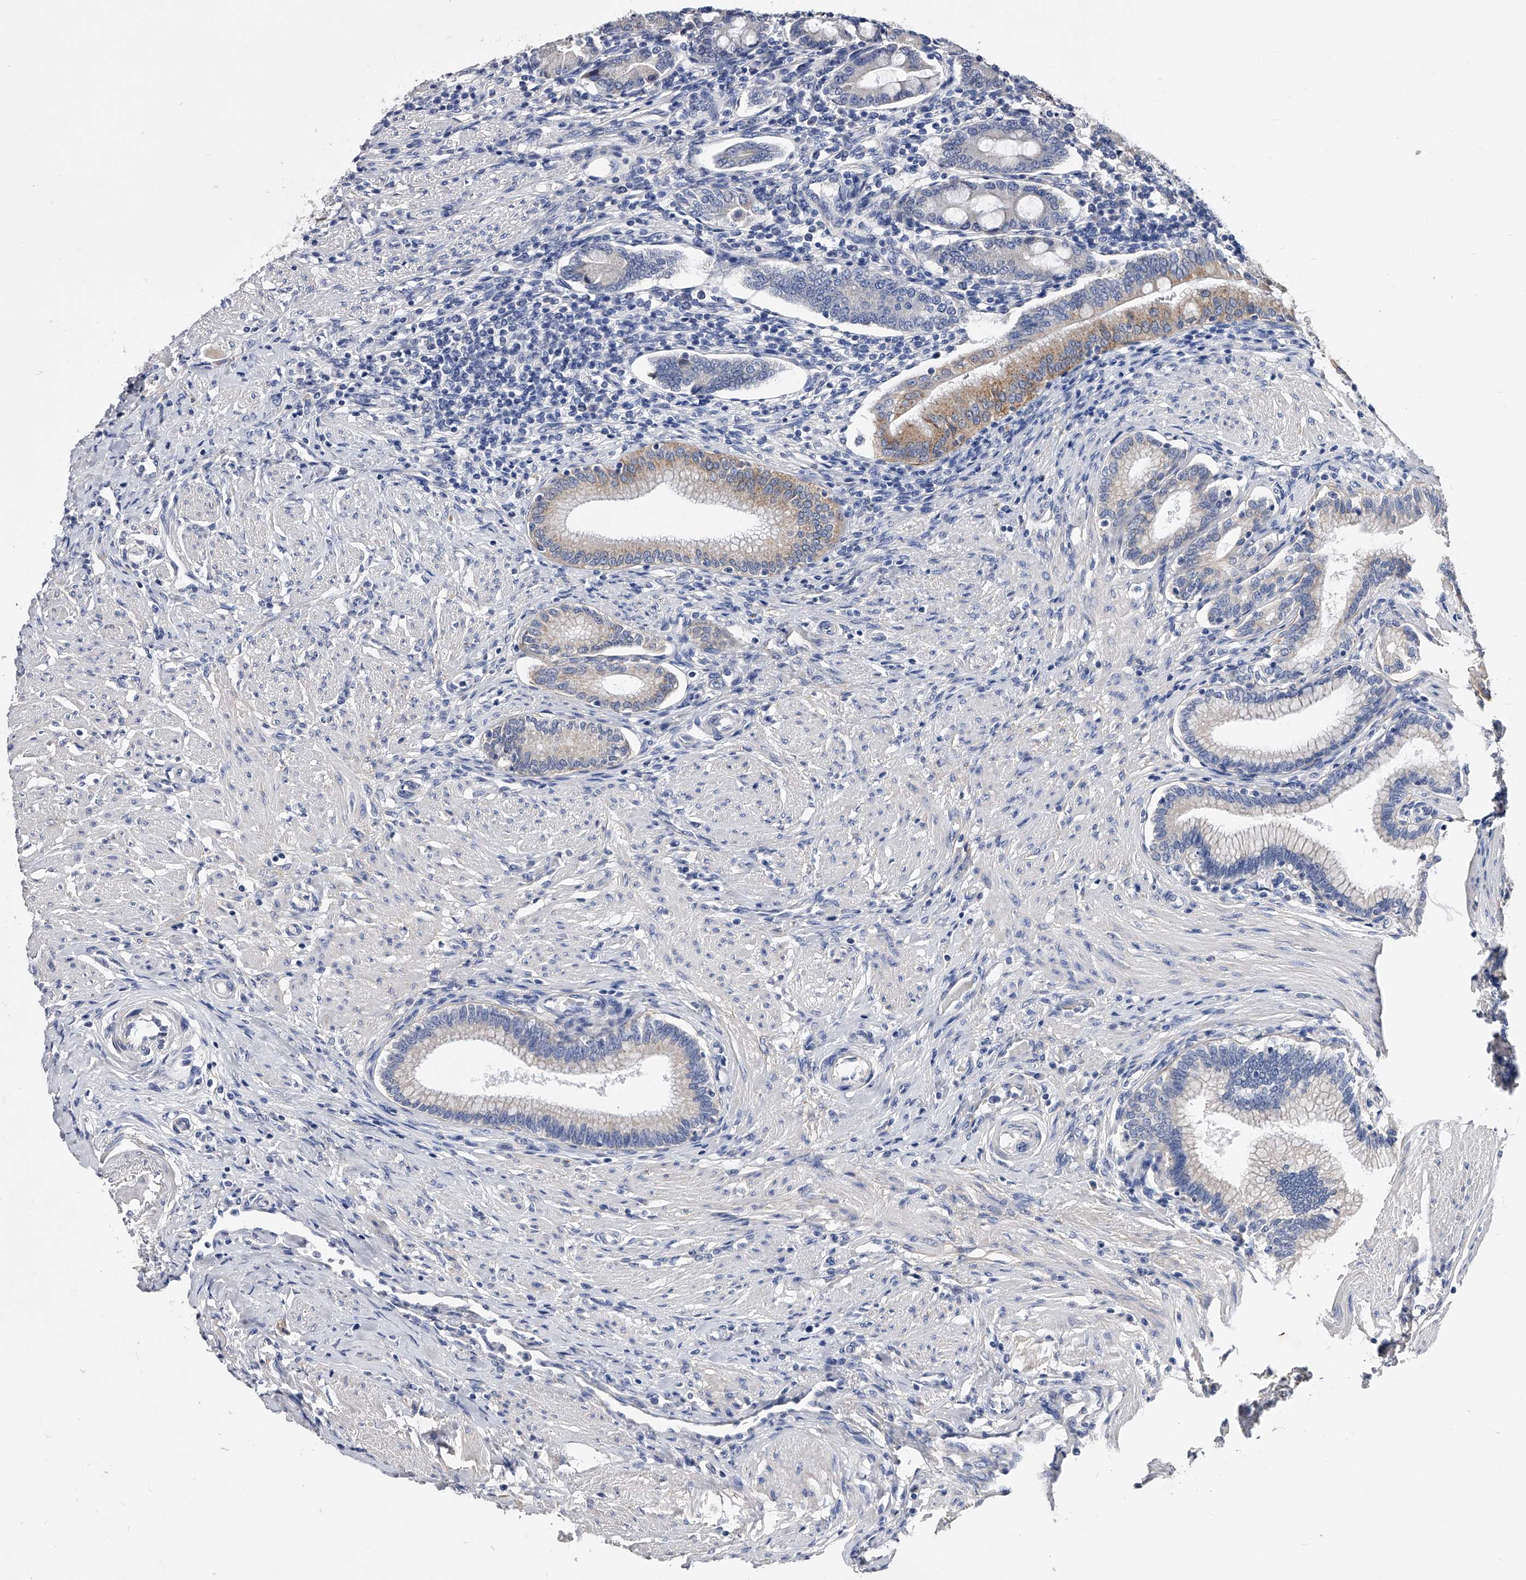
{"staining": {"intensity": "moderate", "quantity": "<25%", "location": "cytoplasmic/membranous,nuclear"}, "tissue": "duodenum", "cell_type": "Glandular cells", "image_type": "normal", "snomed": [{"axis": "morphology", "description": "Normal tissue, NOS"}, {"axis": "morphology", "description": "Adenocarcinoma, NOS"}, {"axis": "topography", "description": "Pancreas"}, {"axis": "topography", "description": "Duodenum"}], "caption": "This is a photomicrograph of immunohistochemistry staining of normal duodenum, which shows moderate expression in the cytoplasmic/membranous,nuclear of glandular cells.", "gene": "ZNF529", "patient": {"sex": "male", "age": 50}}